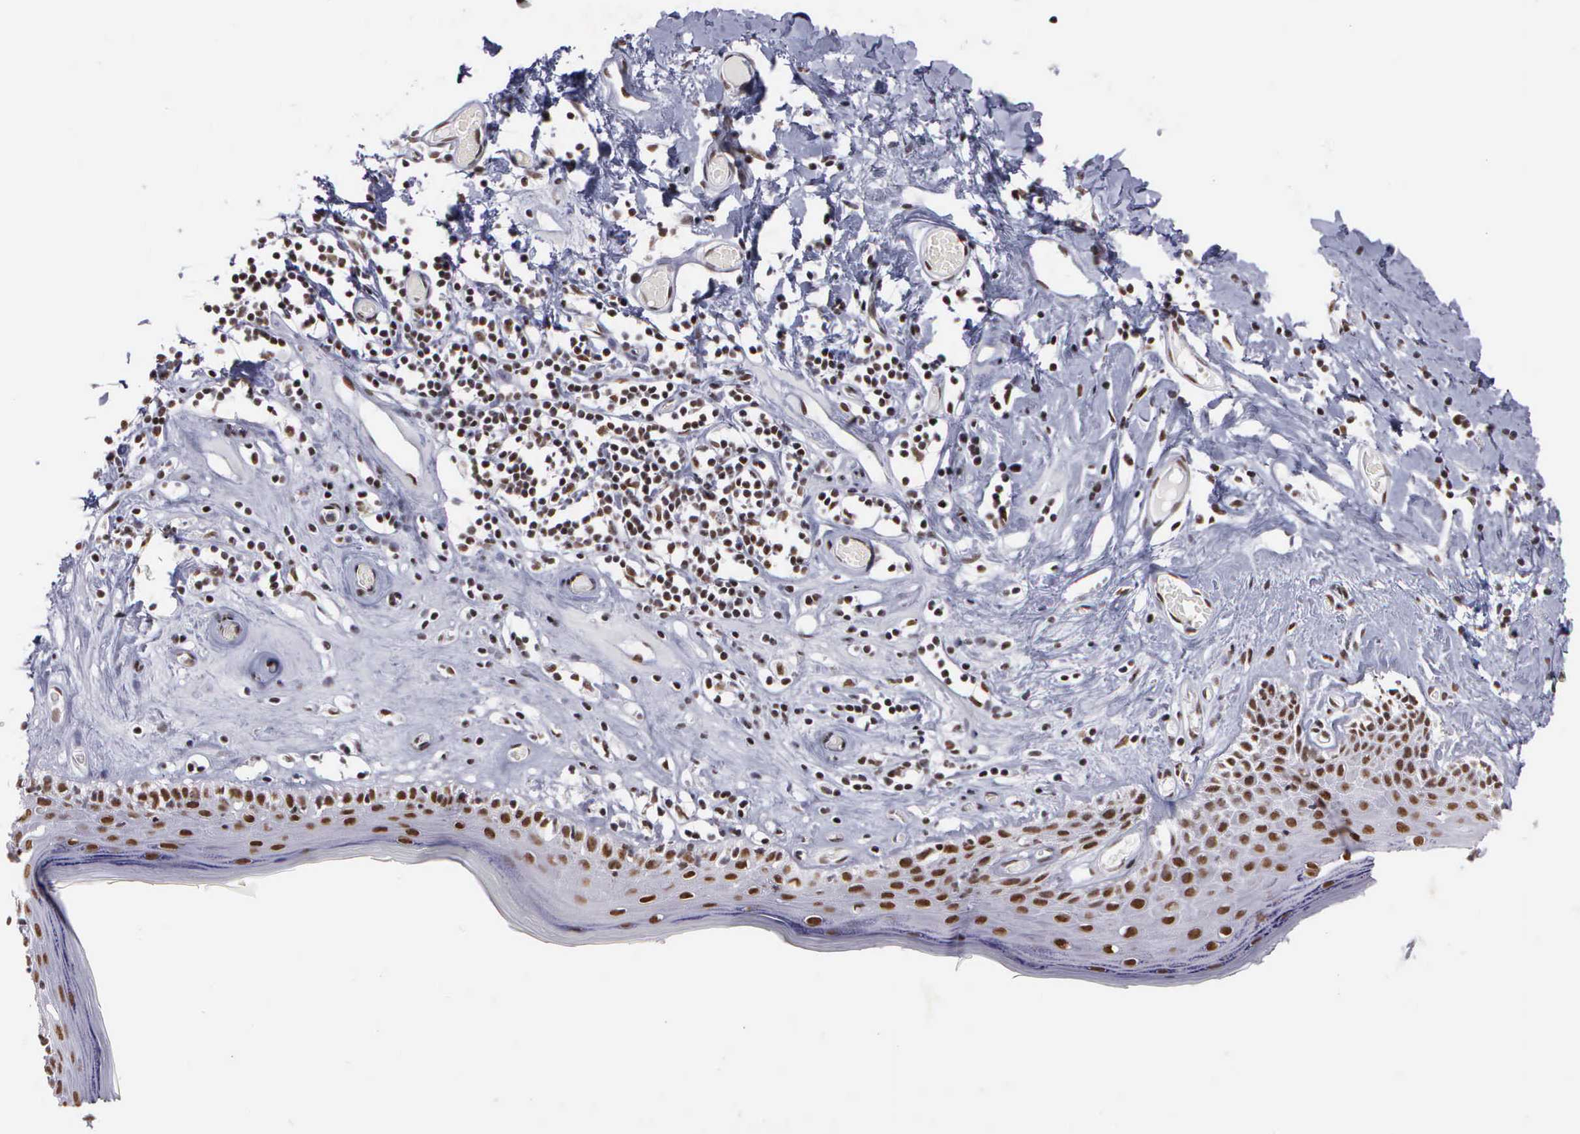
{"staining": {"intensity": "strong", "quantity": ">75%", "location": "nuclear"}, "tissue": "skin", "cell_type": "Epidermal cells", "image_type": "normal", "snomed": [{"axis": "morphology", "description": "Normal tissue, NOS"}, {"axis": "topography", "description": "Vascular tissue"}, {"axis": "topography", "description": "Vulva"}, {"axis": "topography", "description": "Peripheral nerve tissue"}], "caption": "High-magnification brightfield microscopy of benign skin stained with DAB (3,3'-diaminobenzidine) (brown) and counterstained with hematoxylin (blue). epidermal cells exhibit strong nuclear expression is appreciated in about>75% of cells.", "gene": "CSTF2", "patient": {"sex": "female", "age": 86}}